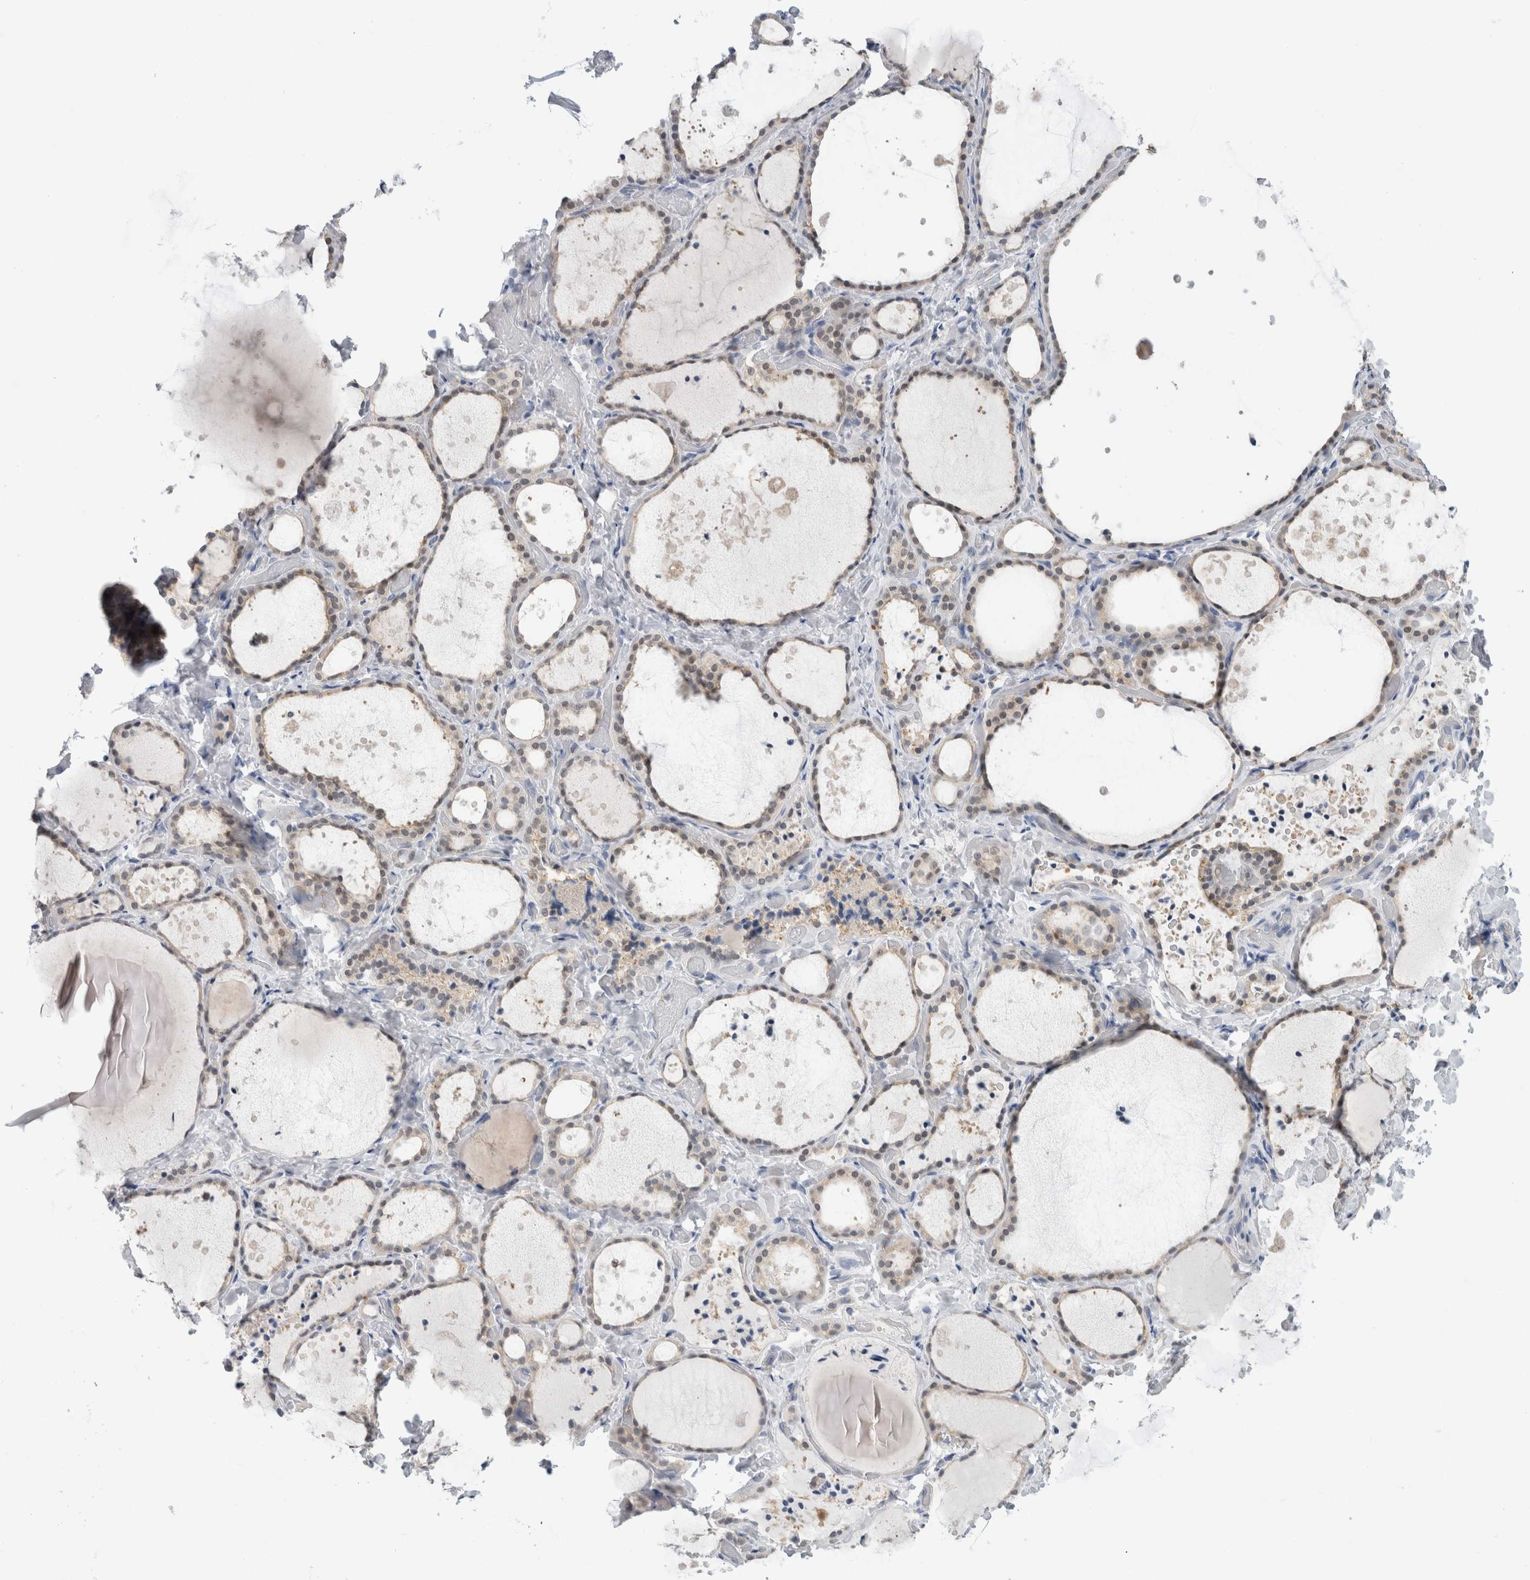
{"staining": {"intensity": "weak", "quantity": "<25%", "location": "cytoplasmic/membranous"}, "tissue": "thyroid gland", "cell_type": "Glandular cells", "image_type": "normal", "snomed": [{"axis": "morphology", "description": "Normal tissue, NOS"}, {"axis": "topography", "description": "Thyroid gland"}], "caption": "This is an immunohistochemistry (IHC) histopathology image of normal thyroid gland. There is no positivity in glandular cells.", "gene": "CASP6", "patient": {"sex": "female", "age": 44}}